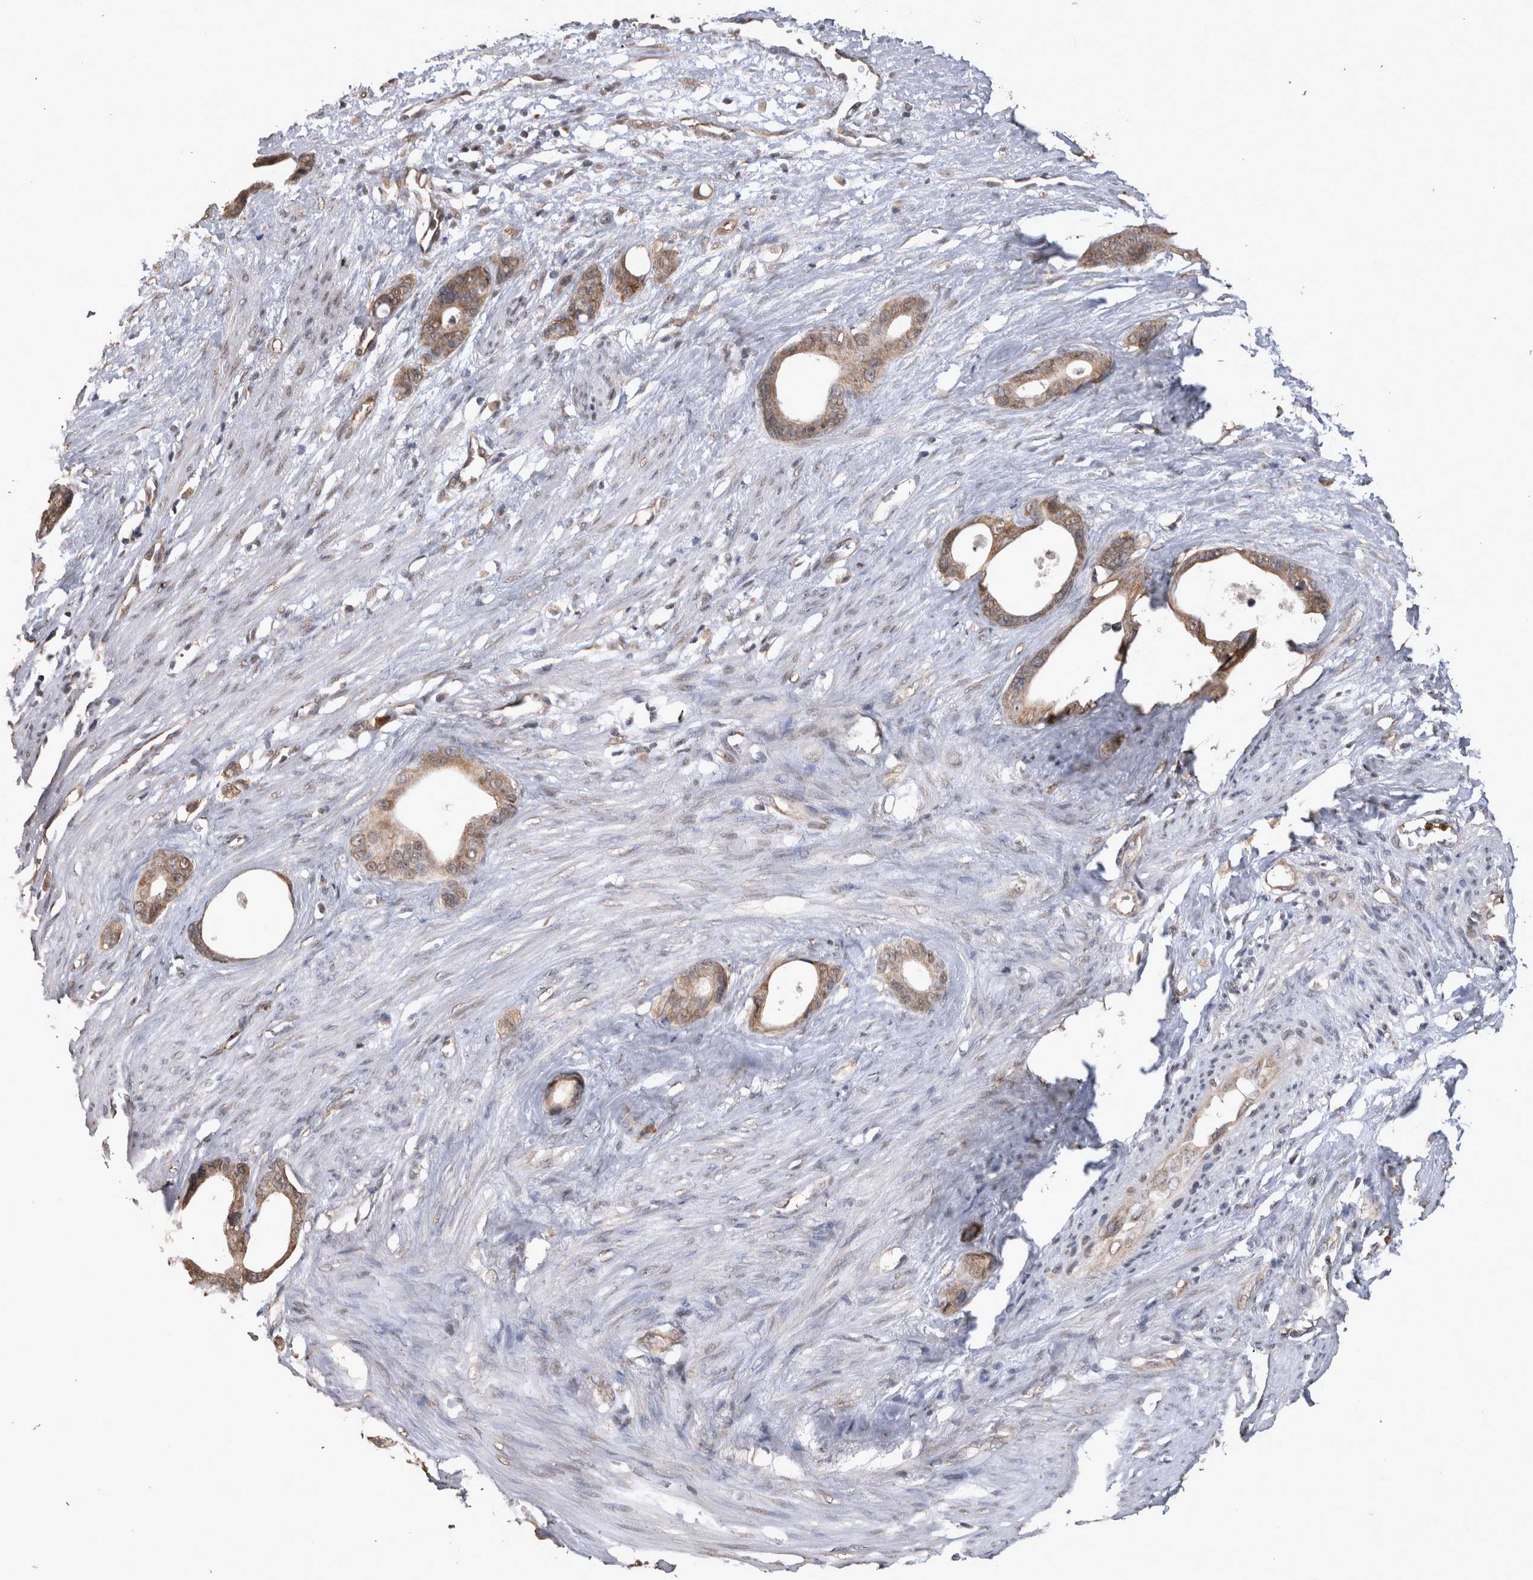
{"staining": {"intensity": "weak", "quantity": ">75%", "location": "cytoplasmic/membranous"}, "tissue": "stomach cancer", "cell_type": "Tumor cells", "image_type": "cancer", "snomed": [{"axis": "morphology", "description": "Adenocarcinoma, NOS"}, {"axis": "topography", "description": "Stomach"}], "caption": "Human stomach cancer (adenocarcinoma) stained for a protein (brown) exhibits weak cytoplasmic/membranous positive positivity in about >75% of tumor cells.", "gene": "PAK4", "patient": {"sex": "female", "age": 75}}